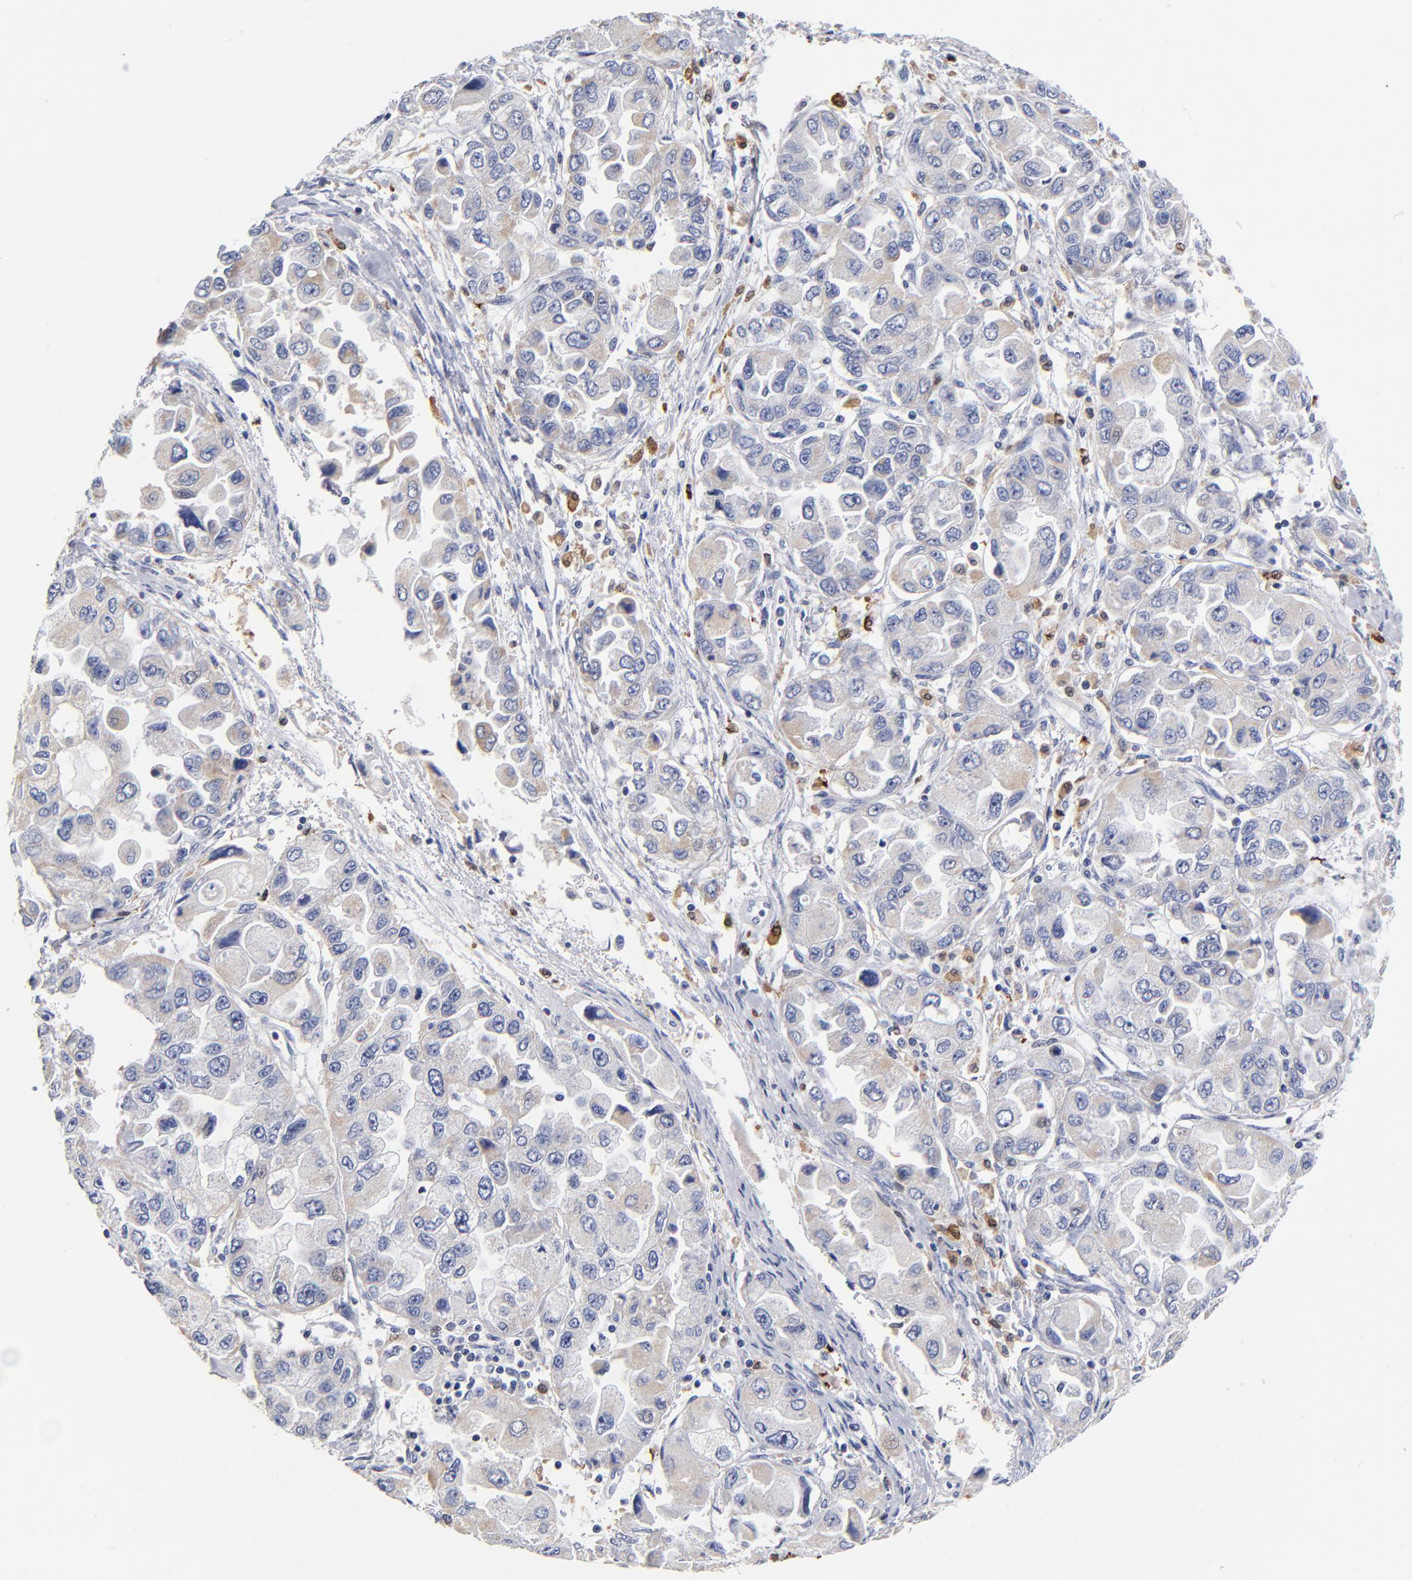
{"staining": {"intensity": "weak", "quantity": "25%-75%", "location": "cytoplasmic/membranous"}, "tissue": "ovarian cancer", "cell_type": "Tumor cells", "image_type": "cancer", "snomed": [{"axis": "morphology", "description": "Cystadenocarcinoma, serous, NOS"}, {"axis": "topography", "description": "Ovary"}], "caption": "Human serous cystadenocarcinoma (ovarian) stained with a protein marker demonstrates weak staining in tumor cells.", "gene": "PTP4A1", "patient": {"sex": "female", "age": 84}}